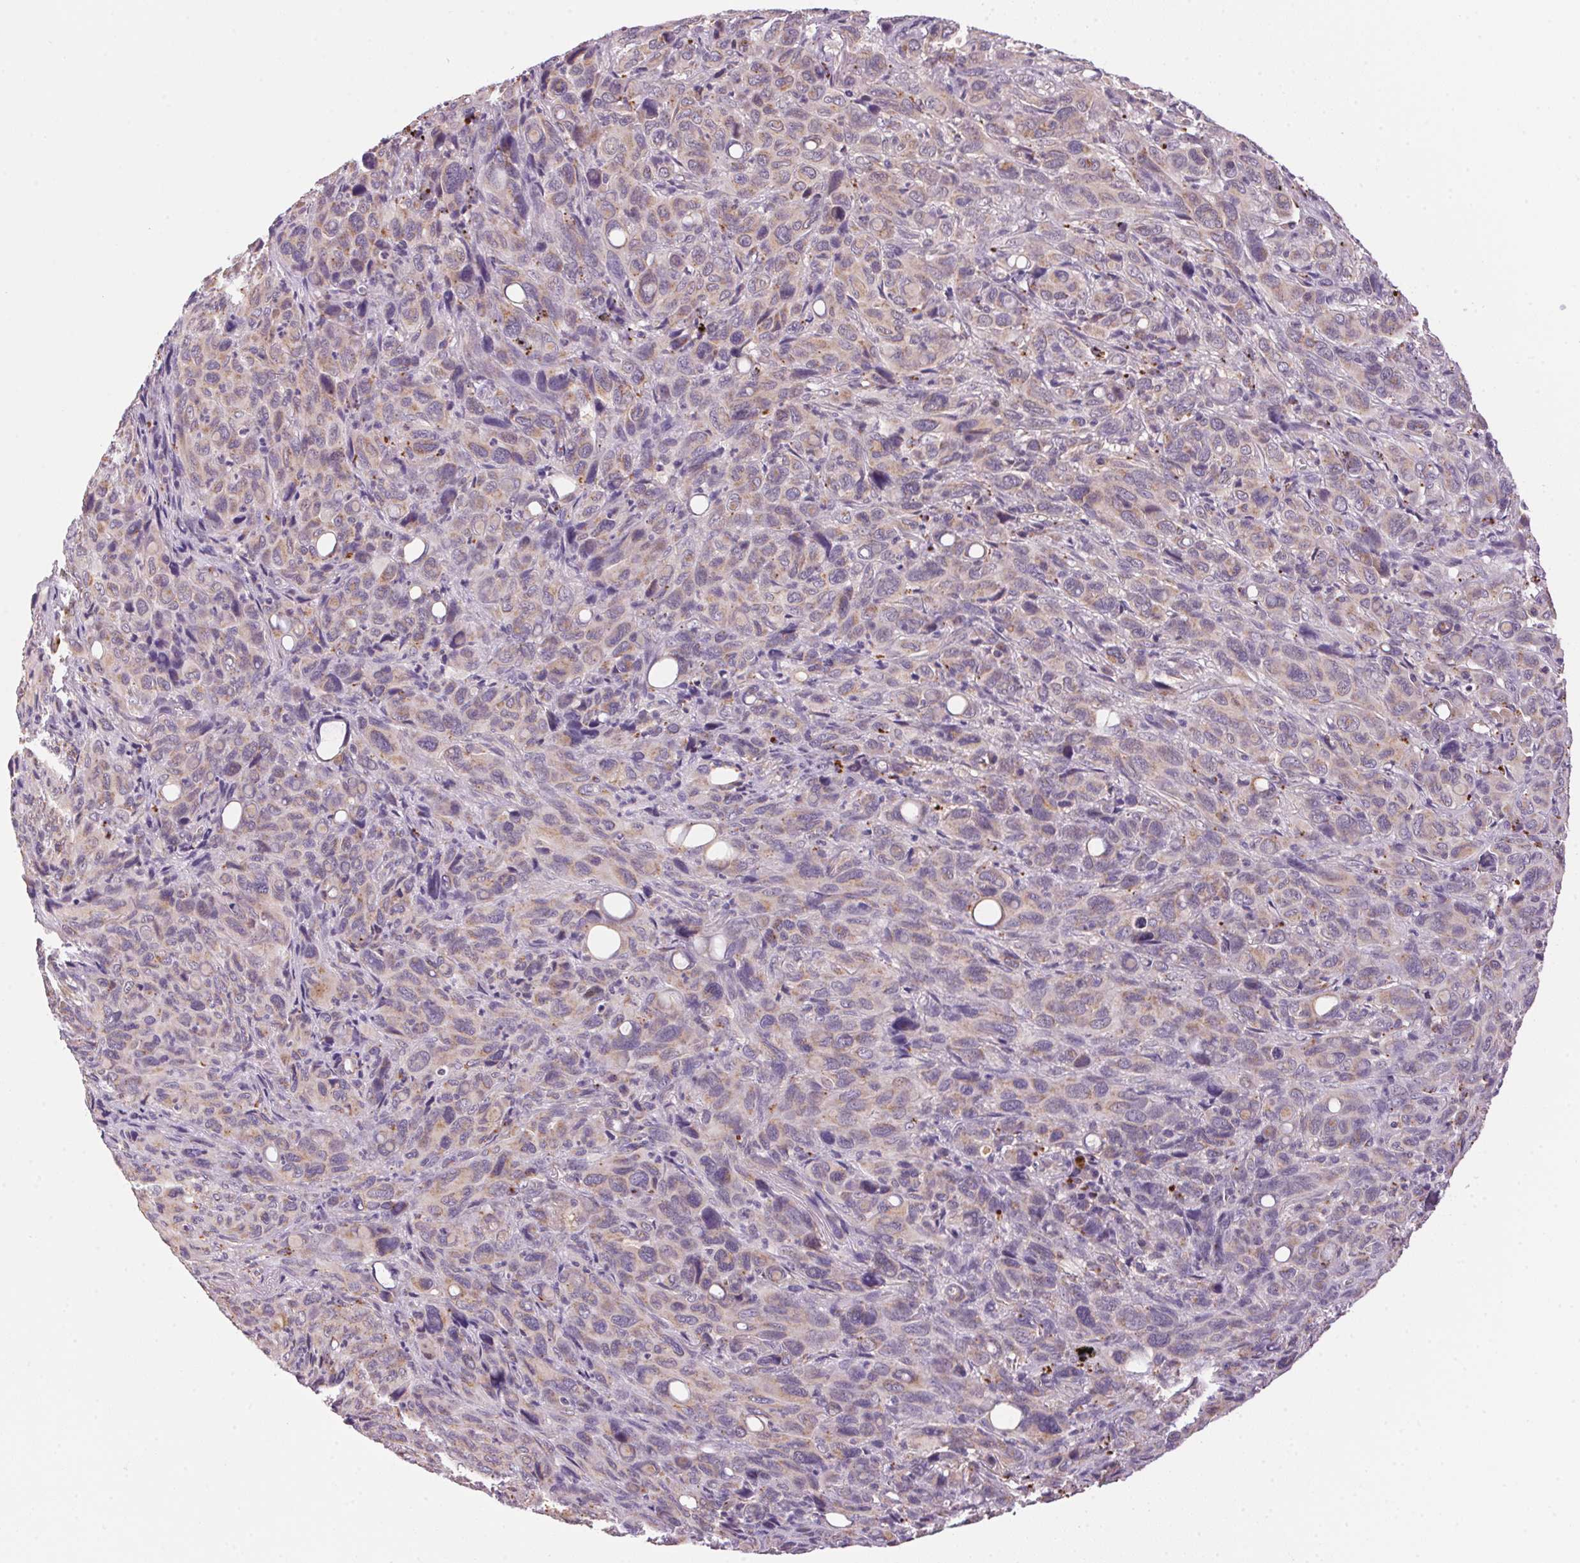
{"staining": {"intensity": "weak", "quantity": "25%-75%", "location": "cytoplasmic/membranous"}, "tissue": "melanoma", "cell_type": "Tumor cells", "image_type": "cancer", "snomed": [{"axis": "morphology", "description": "Malignant melanoma, Metastatic site"}, {"axis": "topography", "description": "Lung"}], "caption": "Immunohistochemical staining of malignant melanoma (metastatic site) displays low levels of weak cytoplasmic/membranous protein staining in about 25%-75% of tumor cells. (DAB (3,3'-diaminobenzidine) = brown stain, brightfield microscopy at high magnification).", "gene": "ADH5", "patient": {"sex": "male", "age": 48}}